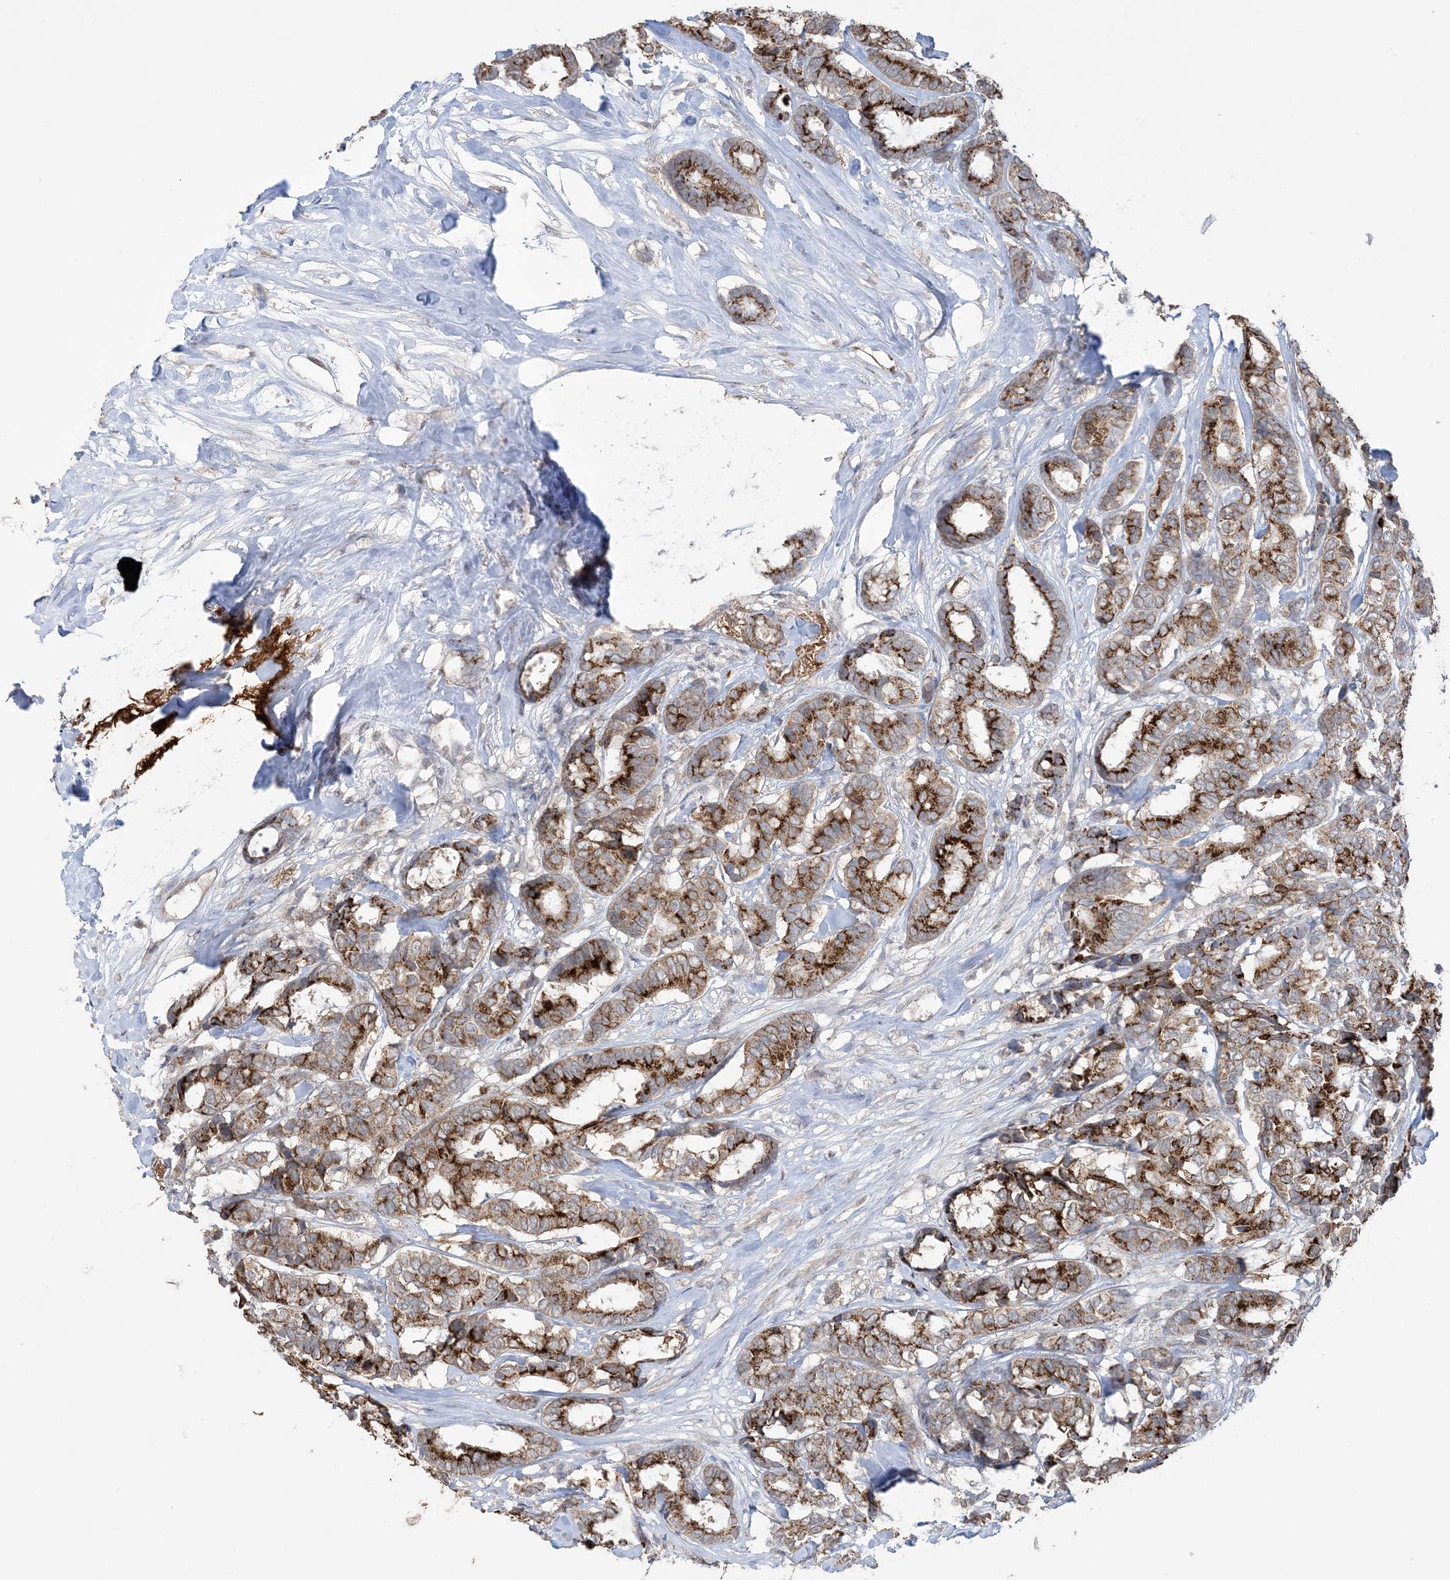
{"staining": {"intensity": "strong", "quantity": ">75%", "location": "cytoplasmic/membranous"}, "tissue": "breast cancer", "cell_type": "Tumor cells", "image_type": "cancer", "snomed": [{"axis": "morphology", "description": "Duct carcinoma"}, {"axis": "topography", "description": "Breast"}], "caption": "Breast cancer tissue demonstrates strong cytoplasmic/membranous positivity in approximately >75% of tumor cells", "gene": "XRN1", "patient": {"sex": "female", "age": 87}}